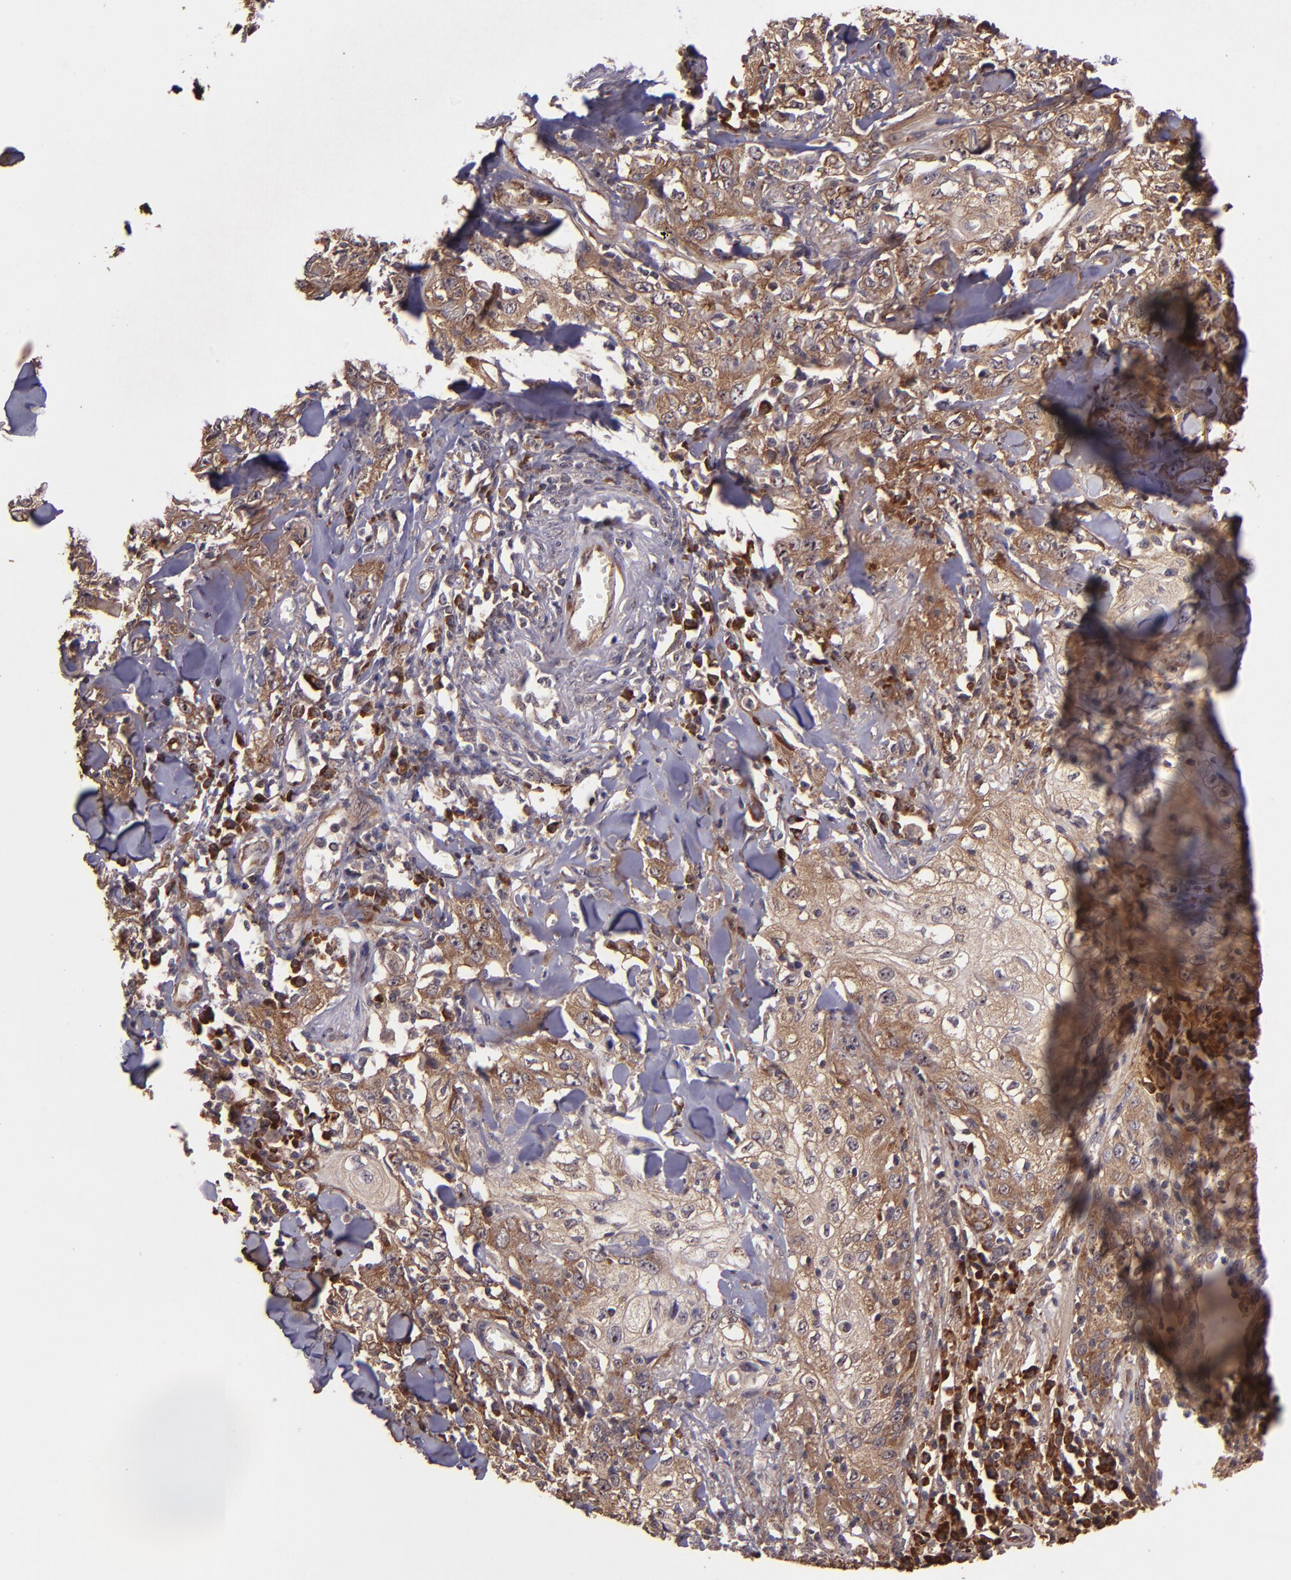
{"staining": {"intensity": "strong", "quantity": ">75%", "location": "cytoplasmic/membranous"}, "tissue": "skin cancer", "cell_type": "Tumor cells", "image_type": "cancer", "snomed": [{"axis": "morphology", "description": "Squamous cell carcinoma, NOS"}, {"axis": "topography", "description": "Skin"}], "caption": "A brown stain labels strong cytoplasmic/membranous positivity of a protein in human skin cancer (squamous cell carcinoma) tumor cells.", "gene": "USP51", "patient": {"sex": "male", "age": 65}}